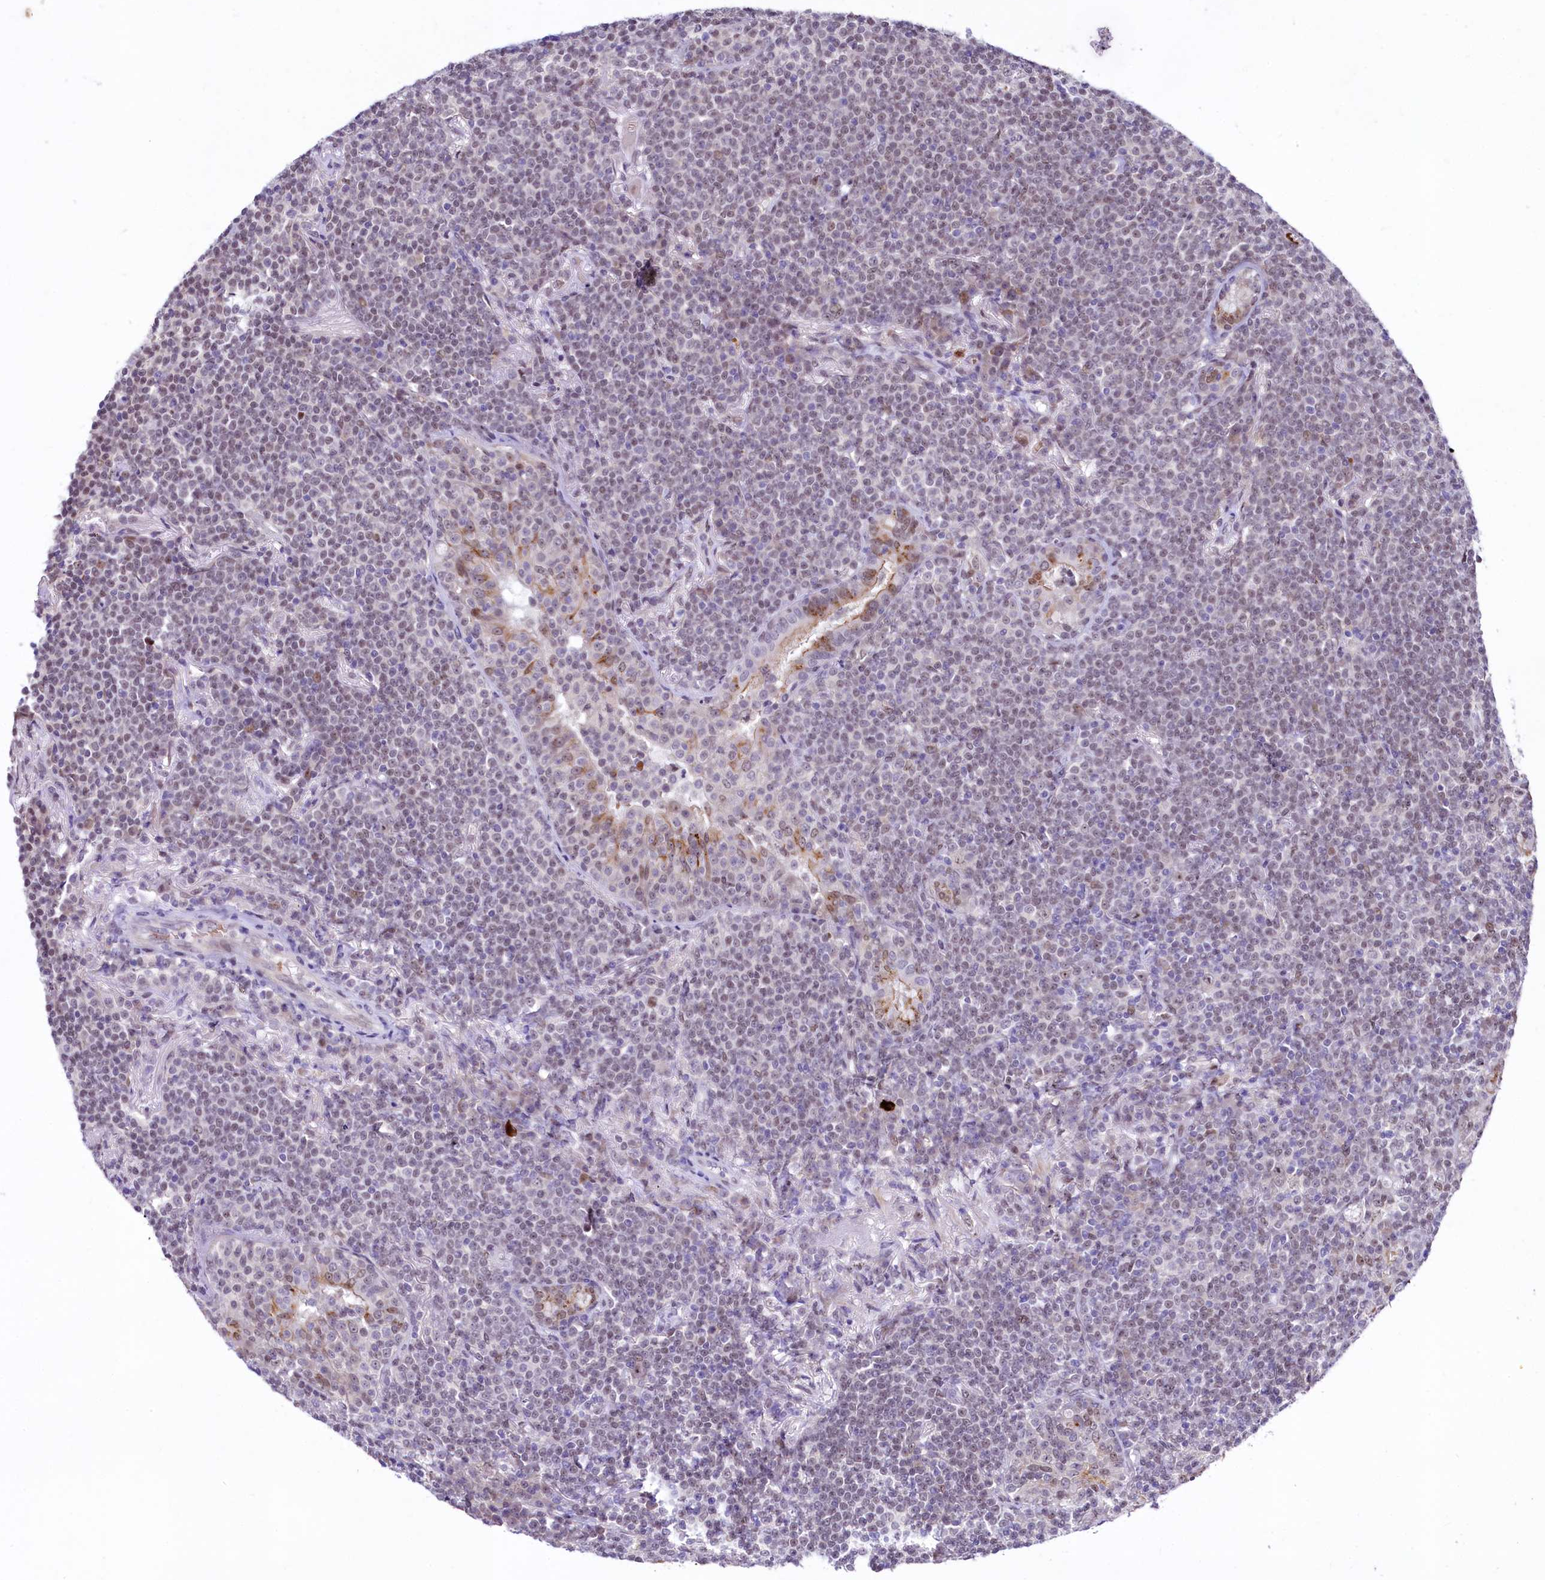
{"staining": {"intensity": "weak", "quantity": "25%-75%", "location": "nuclear"}, "tissue": "lymphoma", "cell_type": "Tumor cells", "image_type": "cancer", "snomed": [{"axis": "morphology", "description": "Malignant lymphoma, non-Hodgkin's type, Low grade"}, {"axis": "topography", "description": "Lung"}], "caption": "Tumor cells show low levels of weak nuclear positivity in about 25%-75% of cells in human low-grade malignant lymphoma, non-Hodgkin's type.", "gene": "LEUTX", "patient": {"sex": "female", "age": 71}}